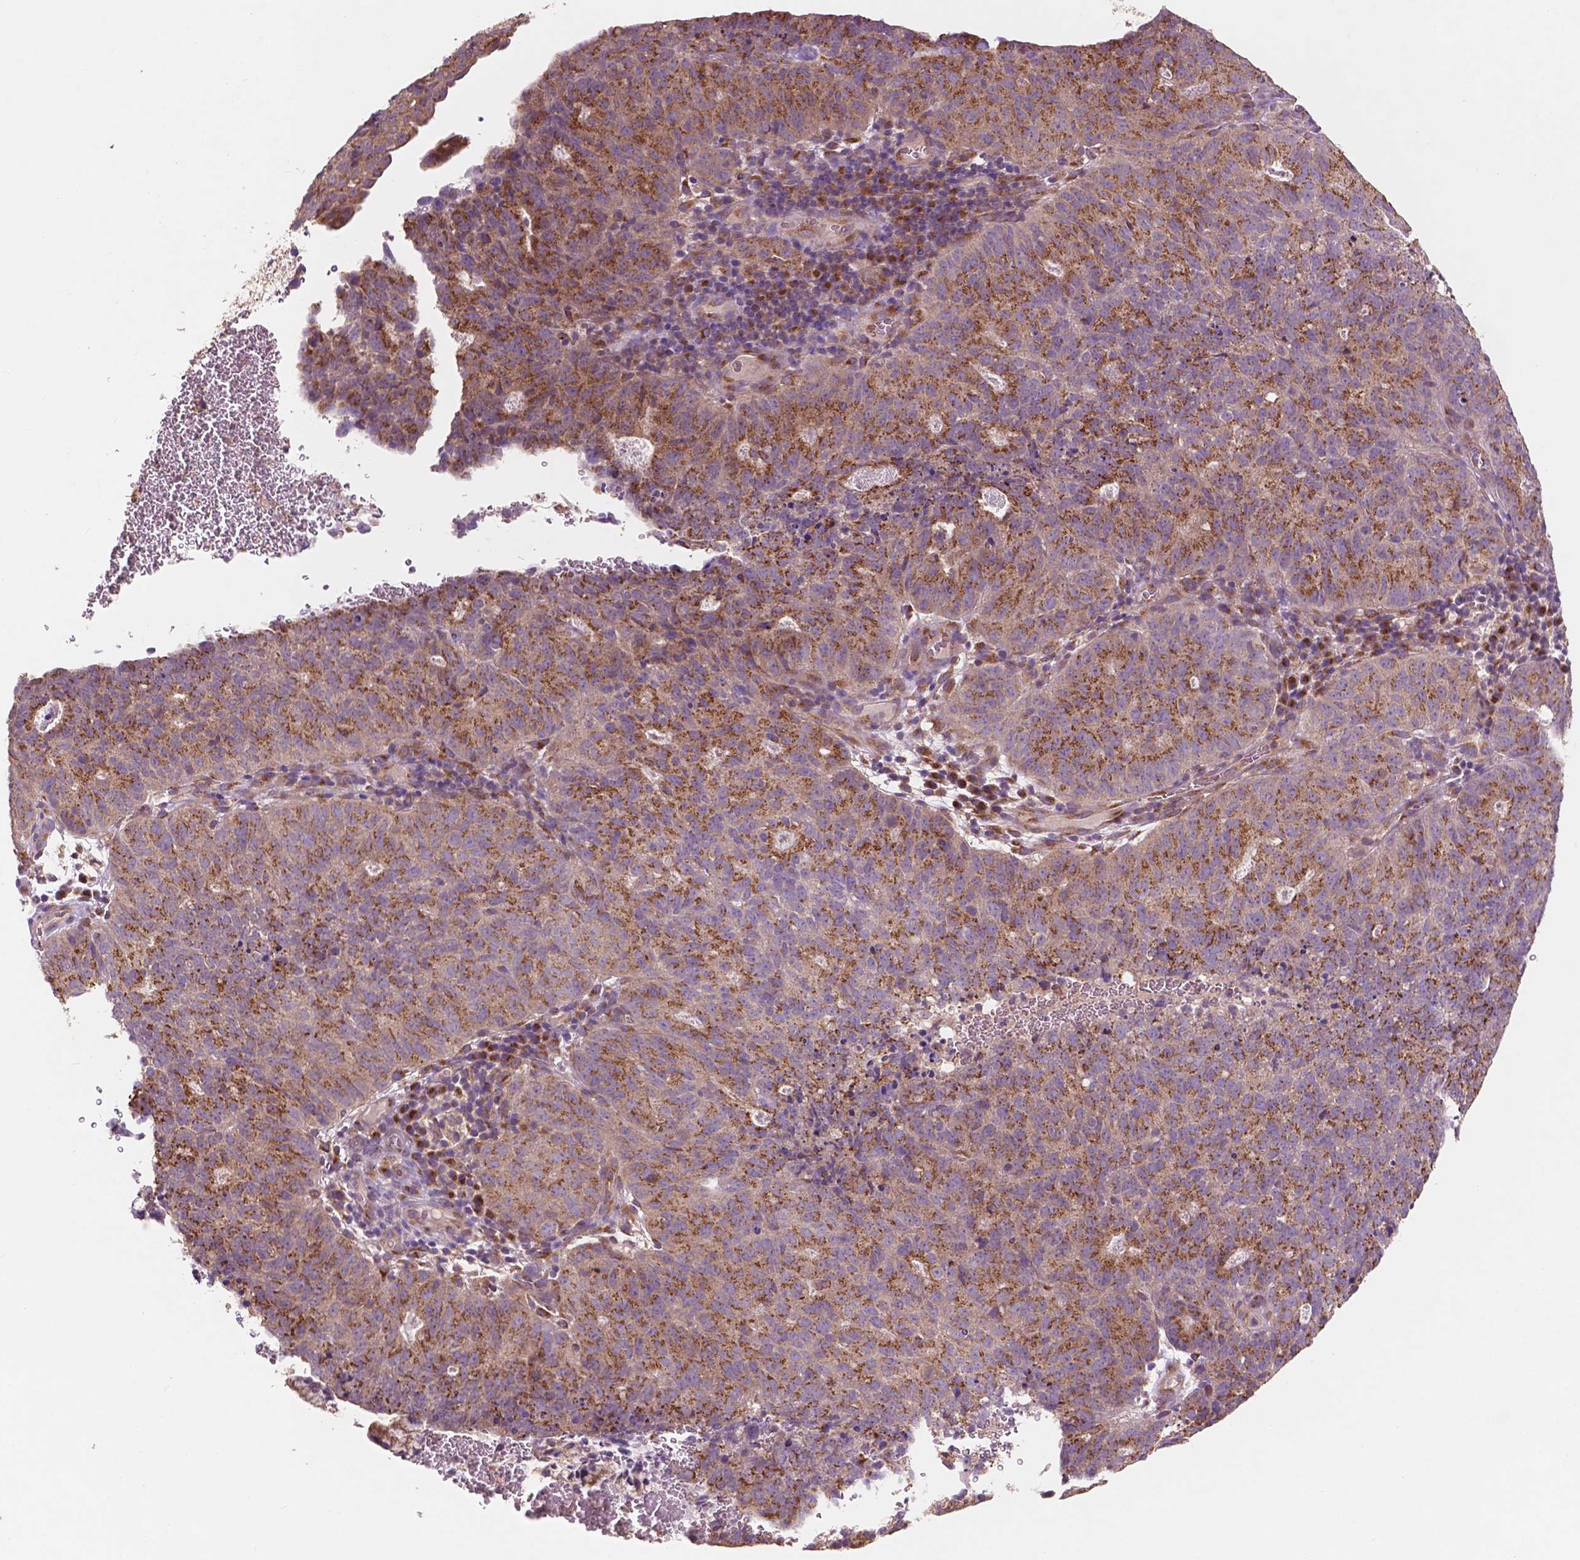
{"staining": {"intensity": "strong", "quantity": ">75%", "location": "cytoplasmic/membranous"}, "tissue": "cervical cancer", "cell_type": "Tumor cells", "image_type": "cancer", "snomed": [{"axis": "morphology", "description": "Adenocarcinoma, NOS"}, {"axis": "topography", "description": "Cervix"}], "caption": "This is an image of IHC staining of cervical adenocarcinoma, which shows strong expression in the cytoplasmic/membranous of tumor cells.", "gene": "CHPT1", "patient": {"sex": "female", "age": 38}}